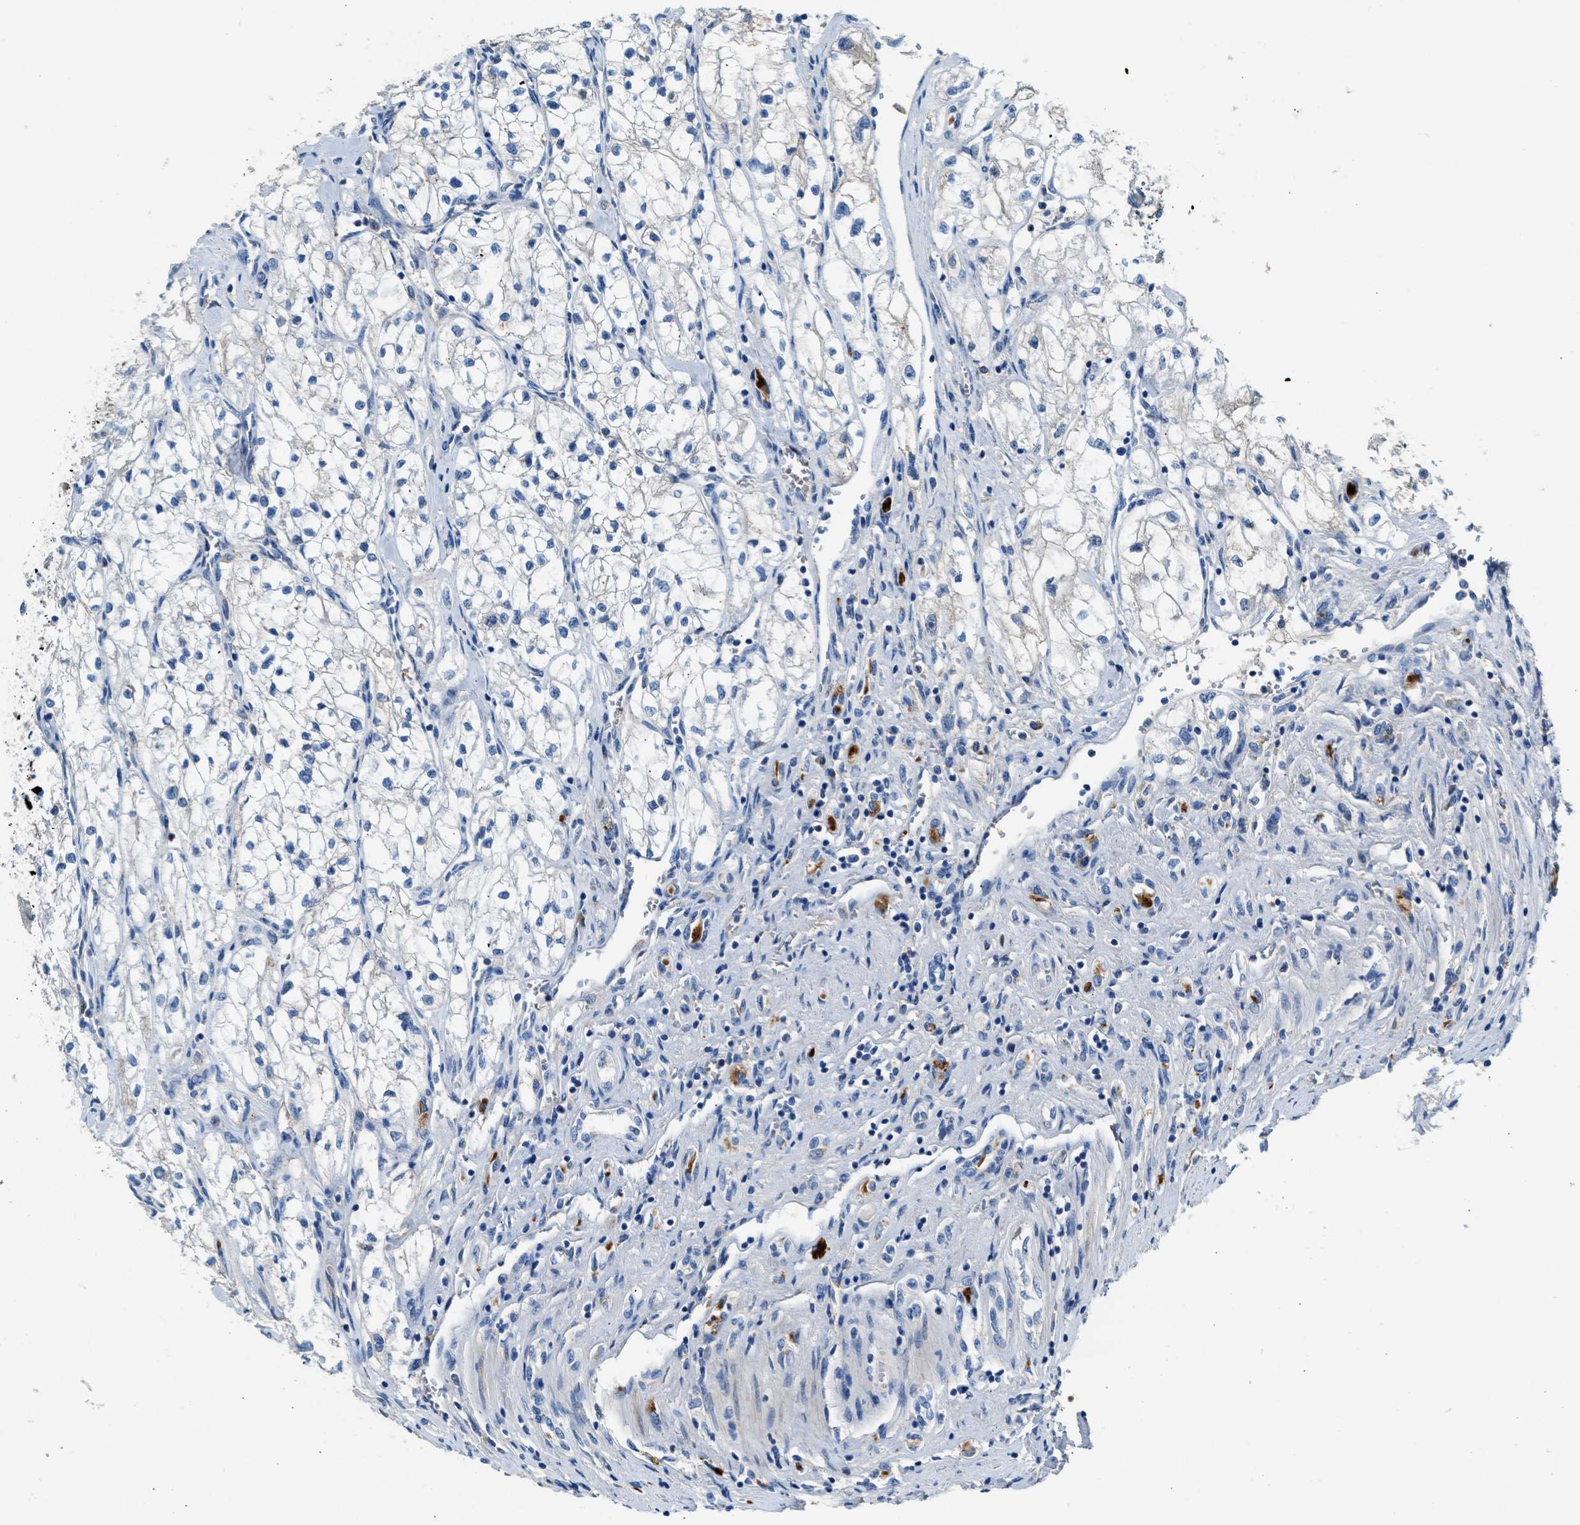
{"staining": {"intensity": "negative", "quantity": "none", "location": "none"}, "tissue": "renal cancer", "cell_type": "Tumor cells", "image_type": "cancer", "snomed": [{"axis": "morphology", "description": "Adenocarcinoma, NOS"}, {"axis": "topography", "description": "Kidney"}], "caption": "IHC micrograph of neoplastic tissue: renal adenocarcinoma stained with DAB (3,3'-diaminobenzidine) displays no significant protein expression in tumor cells. (DAB (3,3'-diaminobenzidine) immunohistochemistry, high magnification).", "gene": "RWDD2B", "patient": {"sex": "female", "age": 70}}